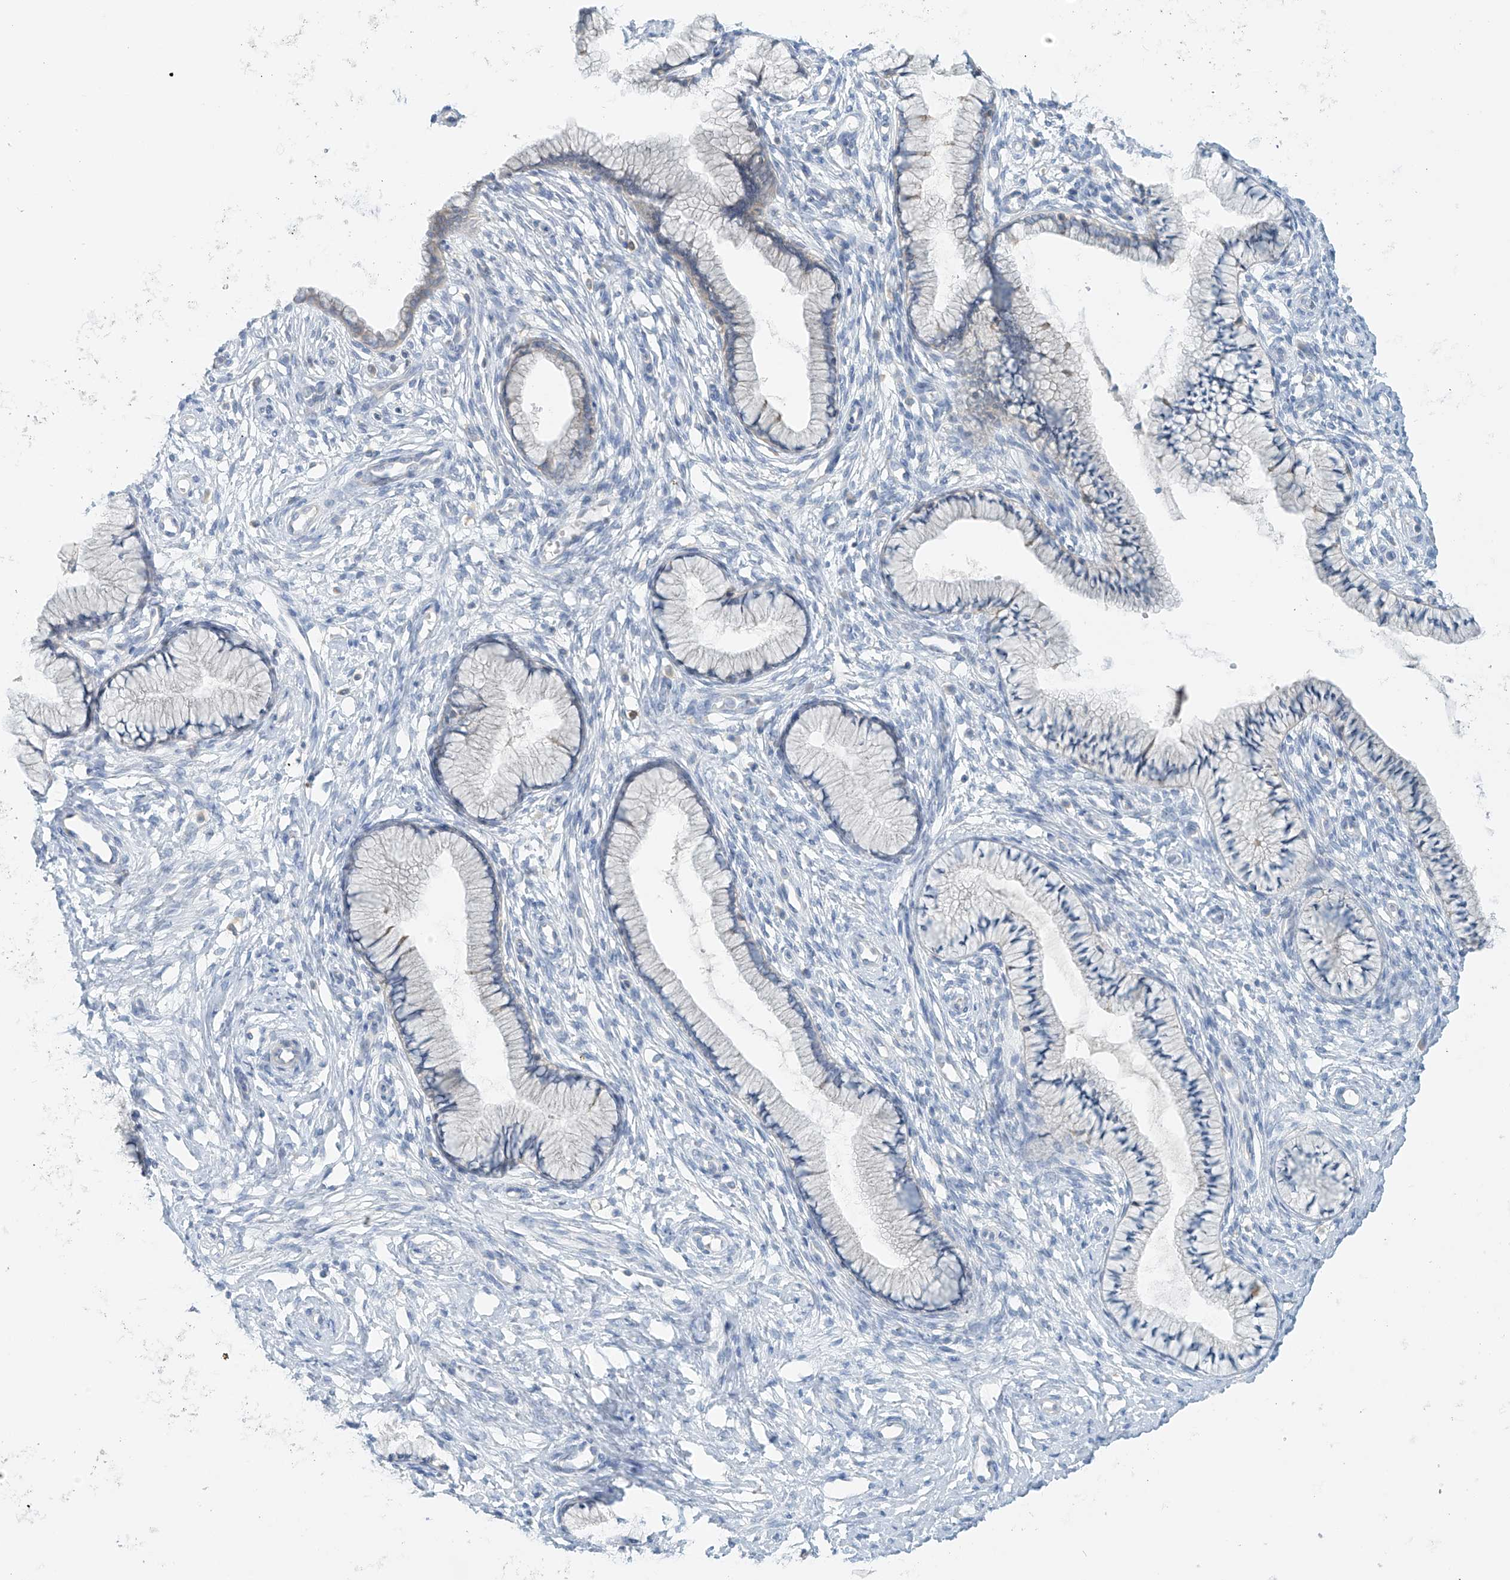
{"staining": {"intensity": "negative", "quantity": "none", "location": "none"}, "tissue": "cervix", "cell_type": "Glandular cells", "image_type": "normal", "snomed": [{"axis": "morphology", "description": "Normal tissue, NOS"}, {"axis": "topography", "description": "Cervix"}], "caption": "This image is of unremarkable cervix stained with immunohistochemistry to label a protein in brown with the nuclei are counter-stained blue. There is no expression in glandular cells. Brightfield microscopy of IHC stained with DAB (brown) and hematoxylin (blue), captured at high magnification.", "gene": "SLC6A12", "patient": {"sex": "female", "age": 36}}